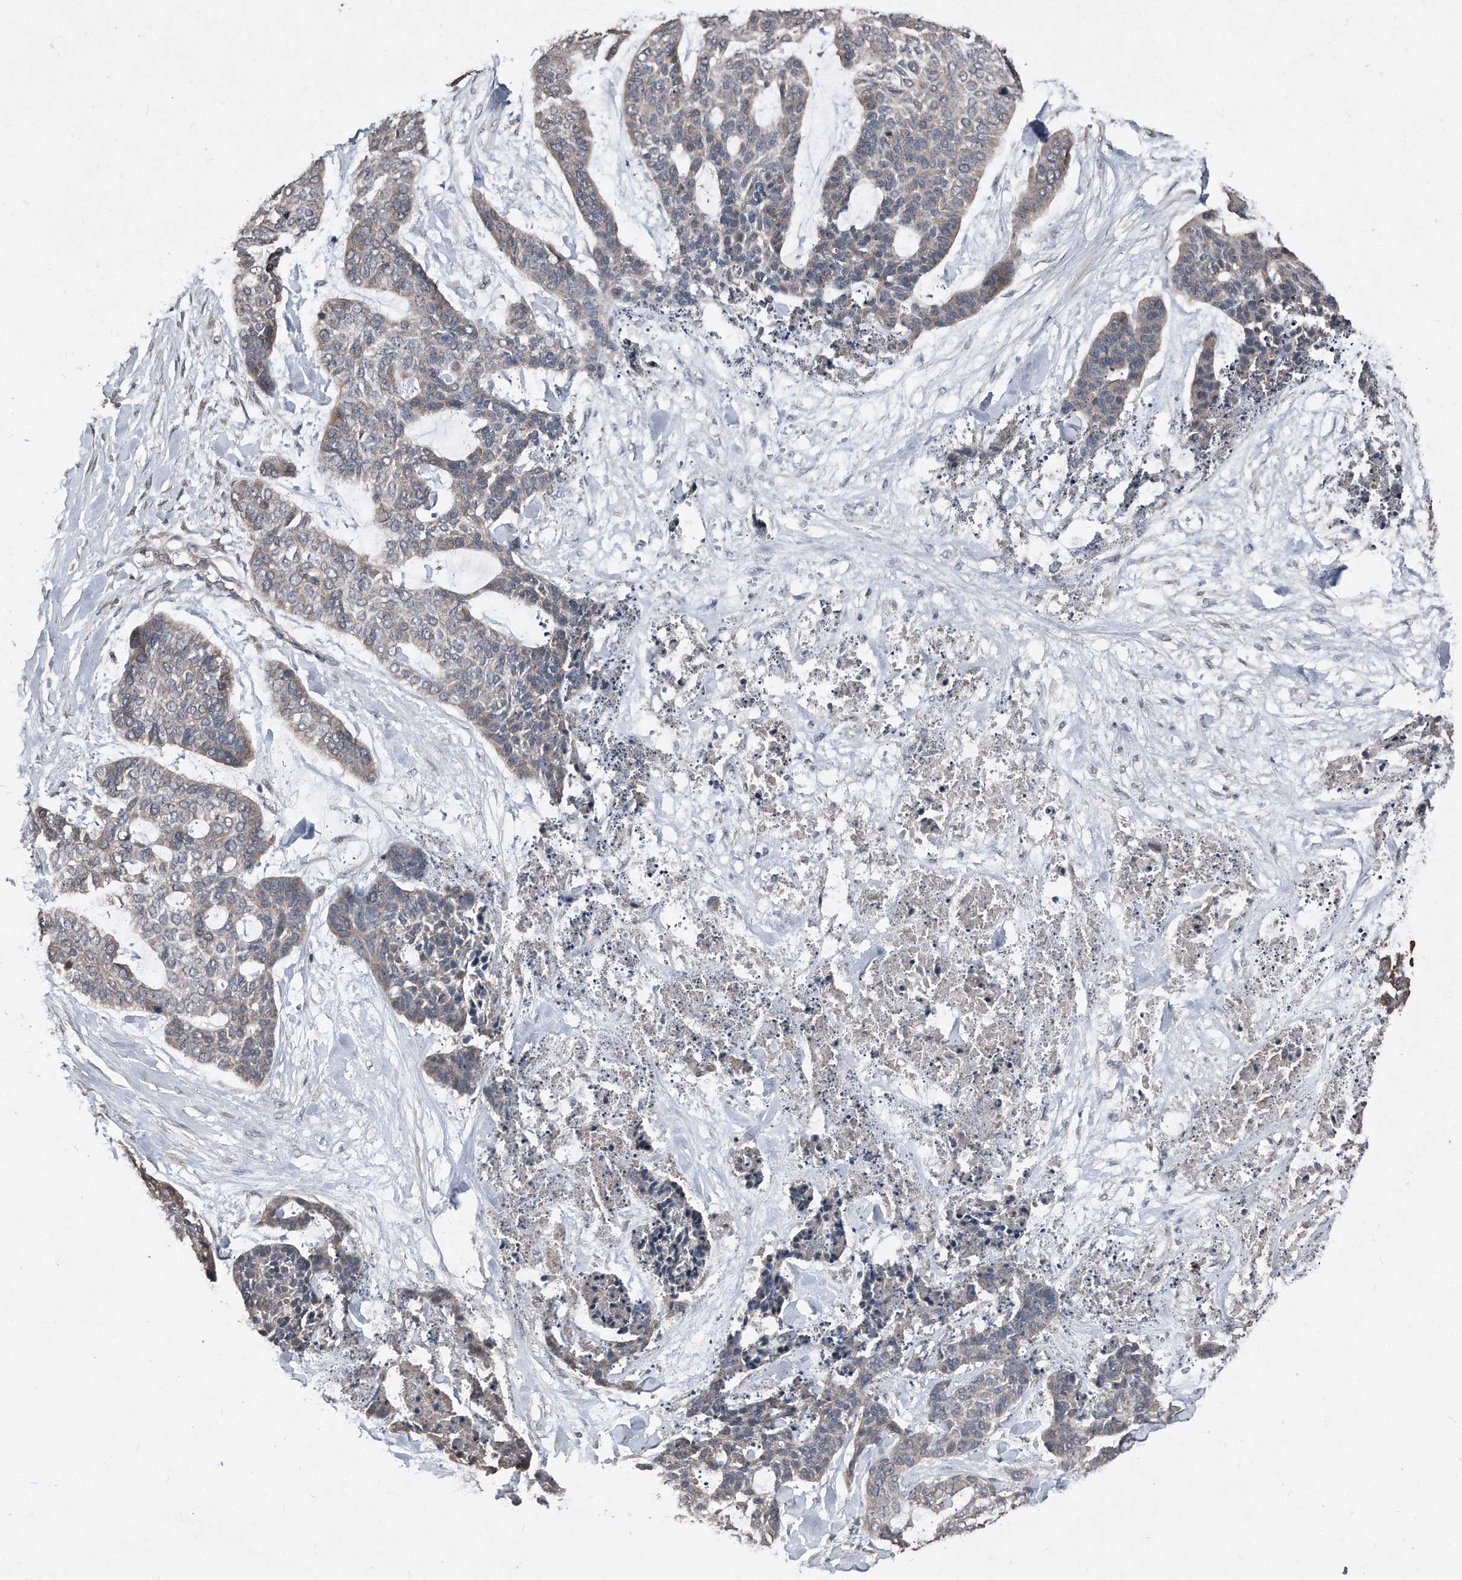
{"staining": {"intensity": "weak", "quantity": "<25%", "location": "cytoplasmic/membranous"}, "tissue": "skin cancer", "cell_type": "Tumor cells", "image_type": "cancer", "snomed": [{"axis": "morphology", "description": "Basal cell carcinoma"}, {"axis": "topography", "description": "Skin"}], "caption": "Tumor cells are negative for protein expression in human skin basal cell carcinoma.", "gene": "ANKRD10", "patient": {"sex": "female", "age": 64}}